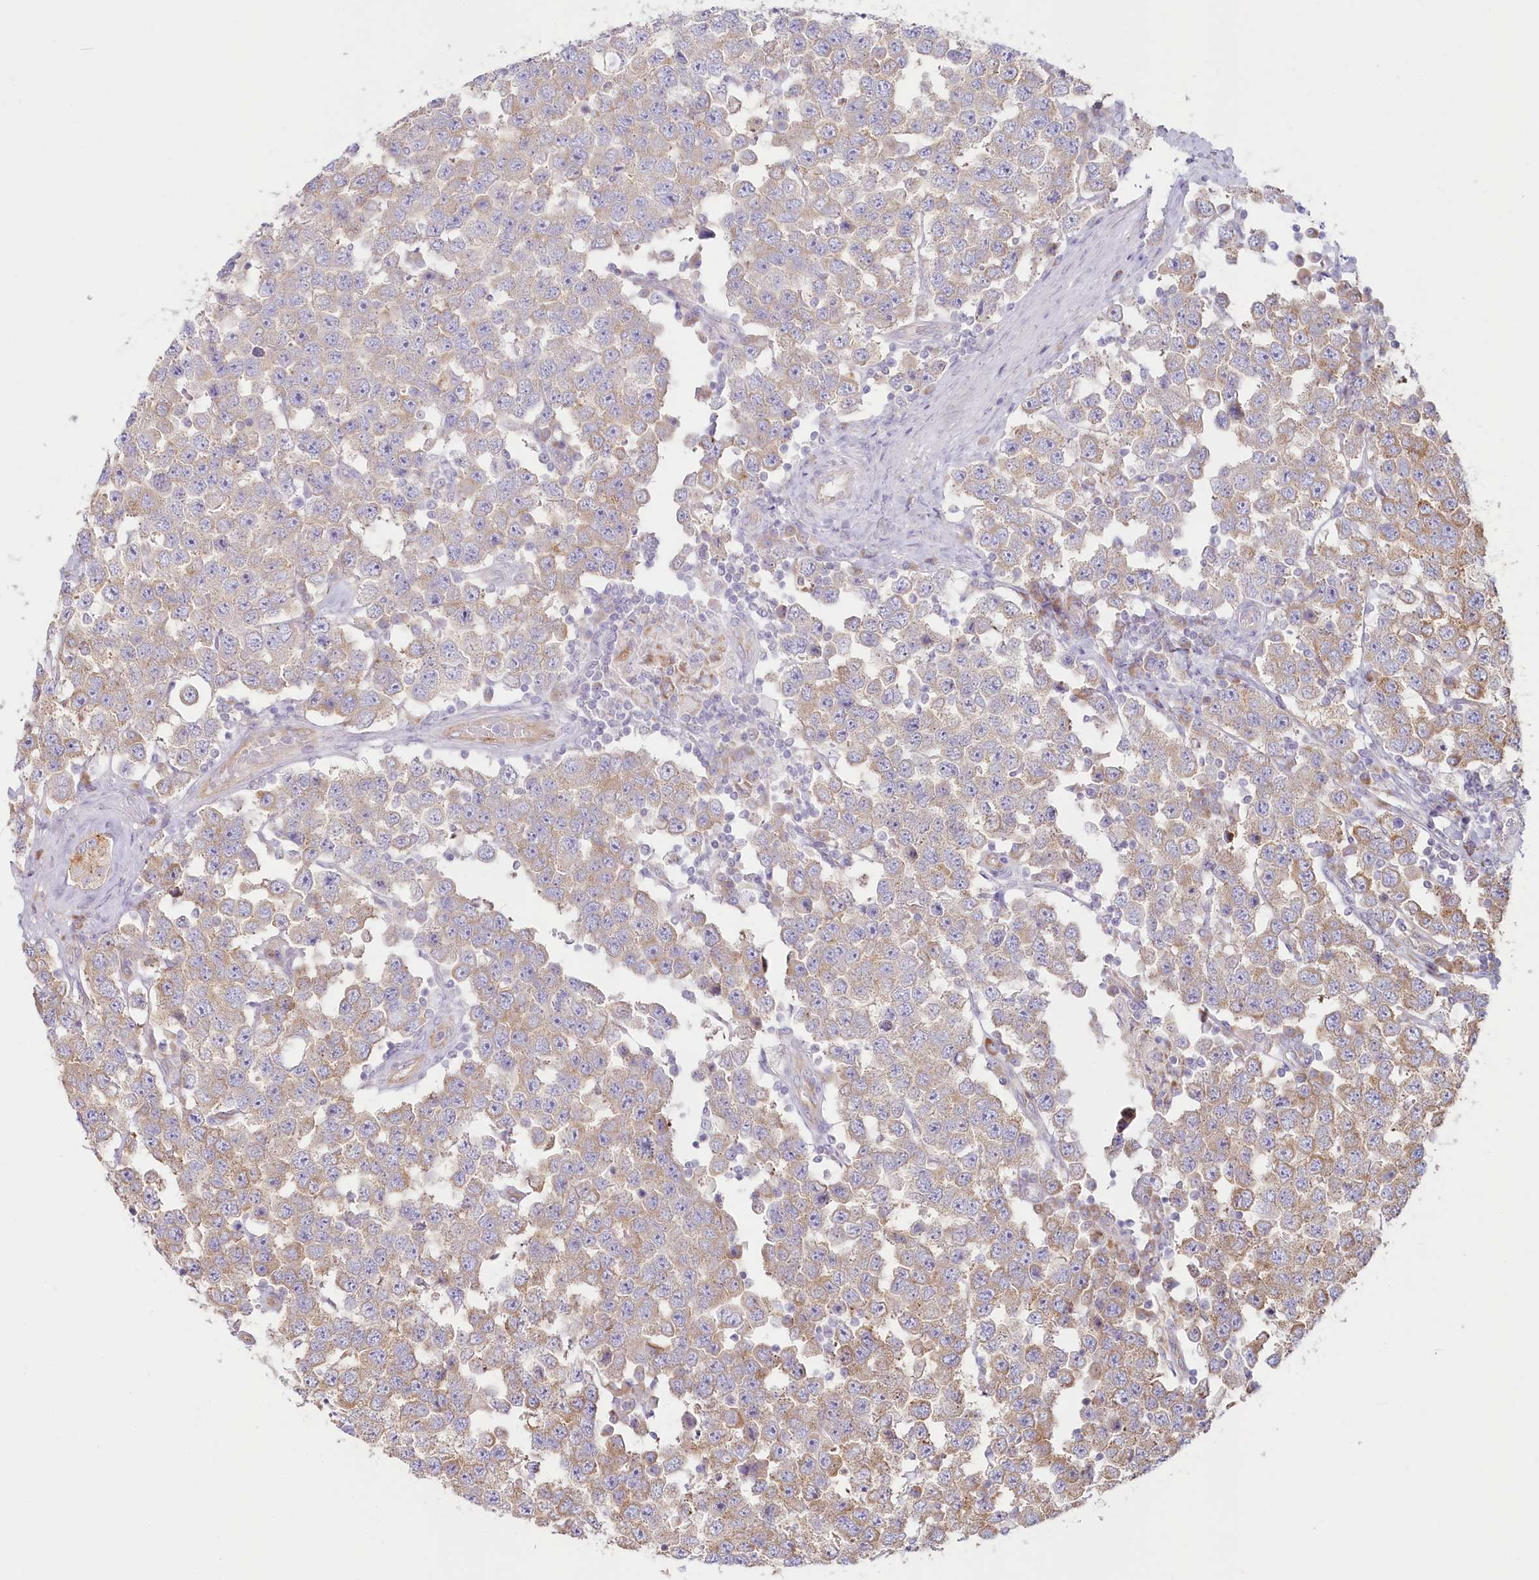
{"staining": {"intensity": "moderate", "quantity": "25%-75%", "location": "cytoplasmic/membranous"}, "tissue": "testis cancer", "cell_type": "Tumor cells", "image_type": "cancer", "snomed": [{"axis": "morphology", "description": "Seminoma, NOS"}, {"axis": "topography", "description": "Testis"}], "caption": "The histopathology image demonstrates staining of testis cancer (seminoma), revealing moderate cytoplasmic/membranous protein positivity (brown color) within tumor cells.", "gene": "HARS2", "patient": {"sex": "male", "age": 28}}